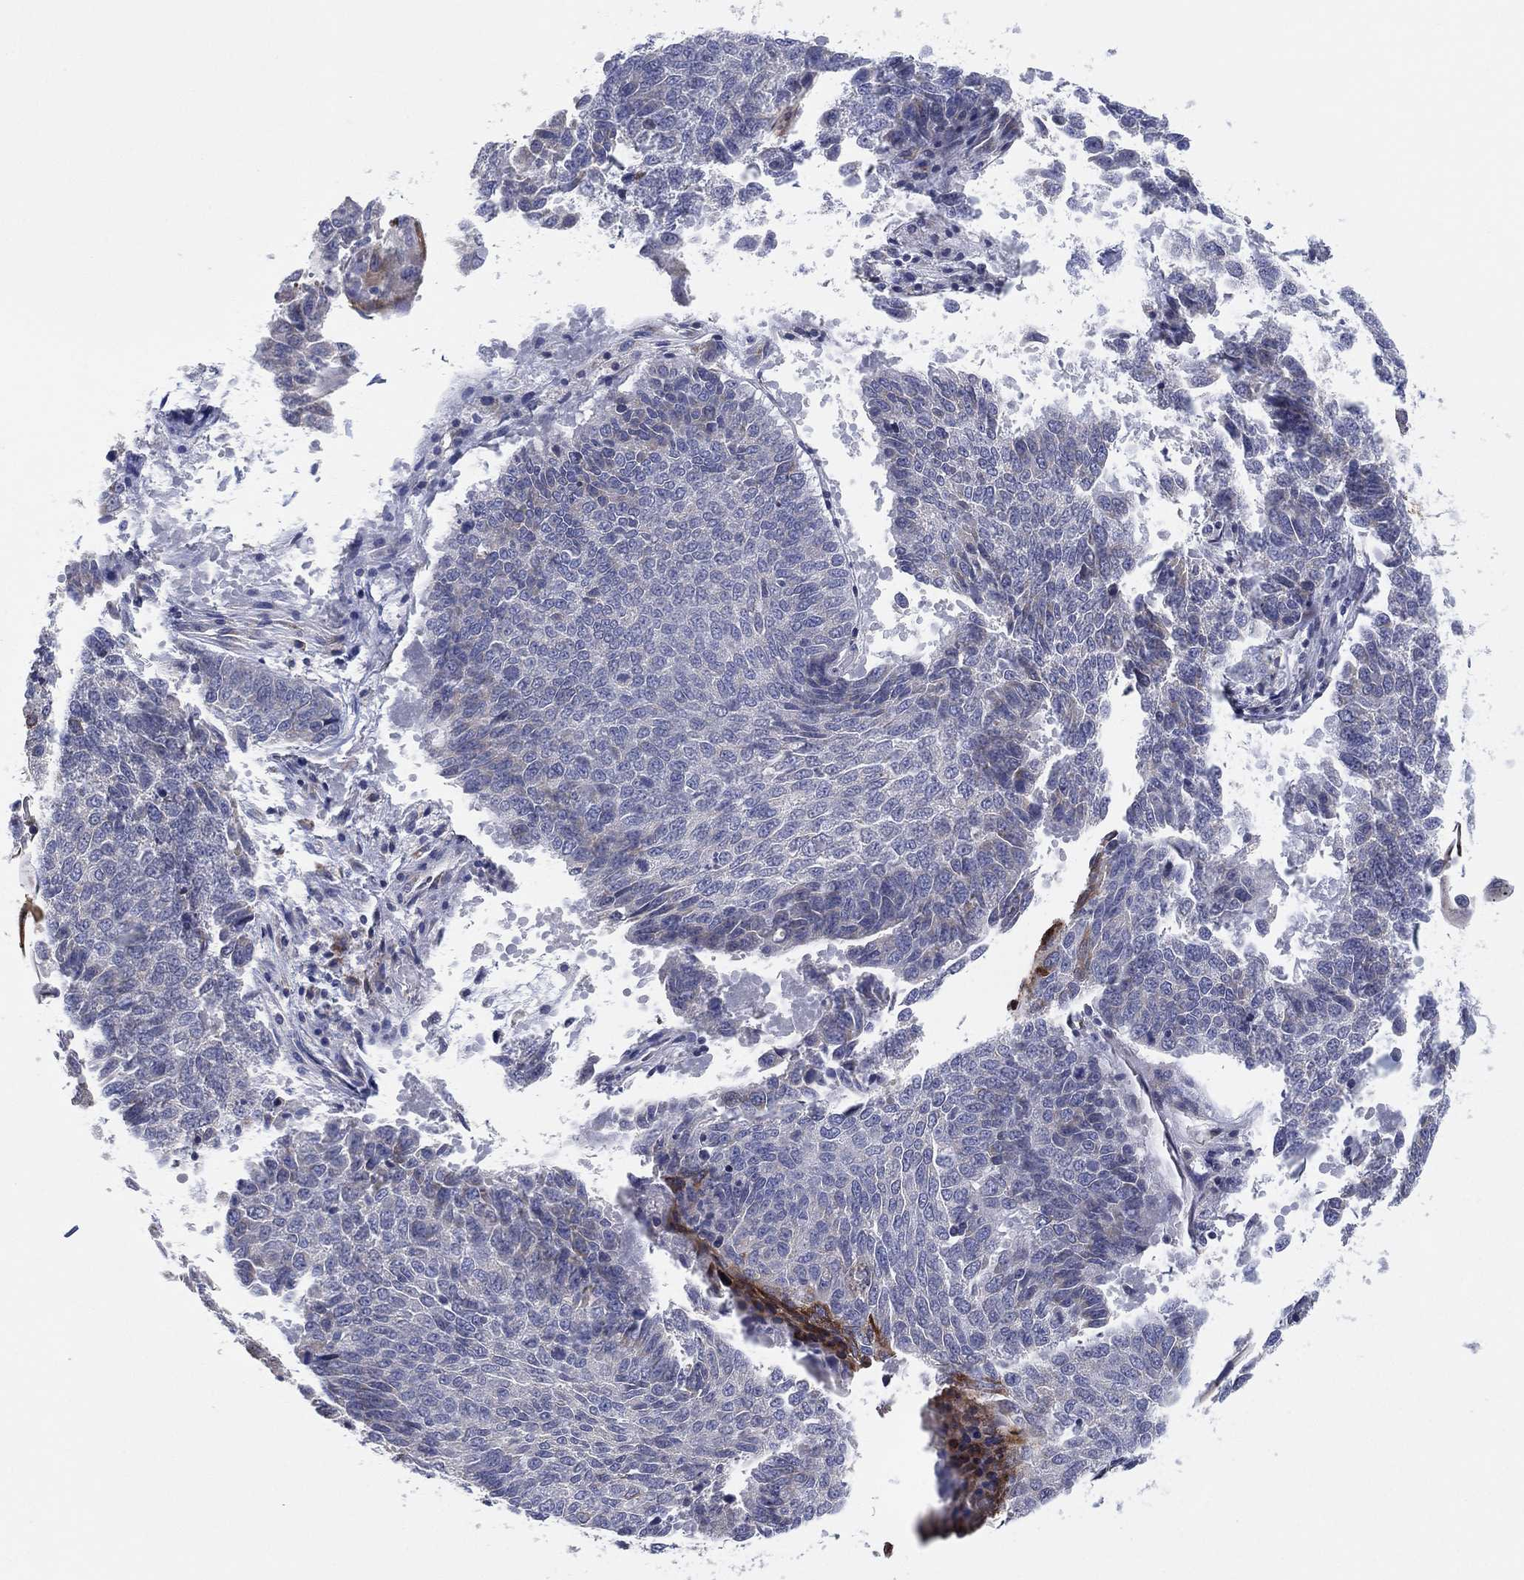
{"staining": {"intensity": "negative", "quantity": "none", "location": "none"}, "tissue": "lung cancer", "cell_type": "Tumor cells", "image_type": "cancer", "snomed": [{"axis": "morphology", "description": "Squamous cell carcinoma, NOS"}, {"axis": "topography", "description": "Lung"}], "caption": "Immunohistochemical staining of lung cancer demonstrates no significant expression in tumor cells.", "gene": "TMEM40", "patient": {"sex": "male", "age": 73}}